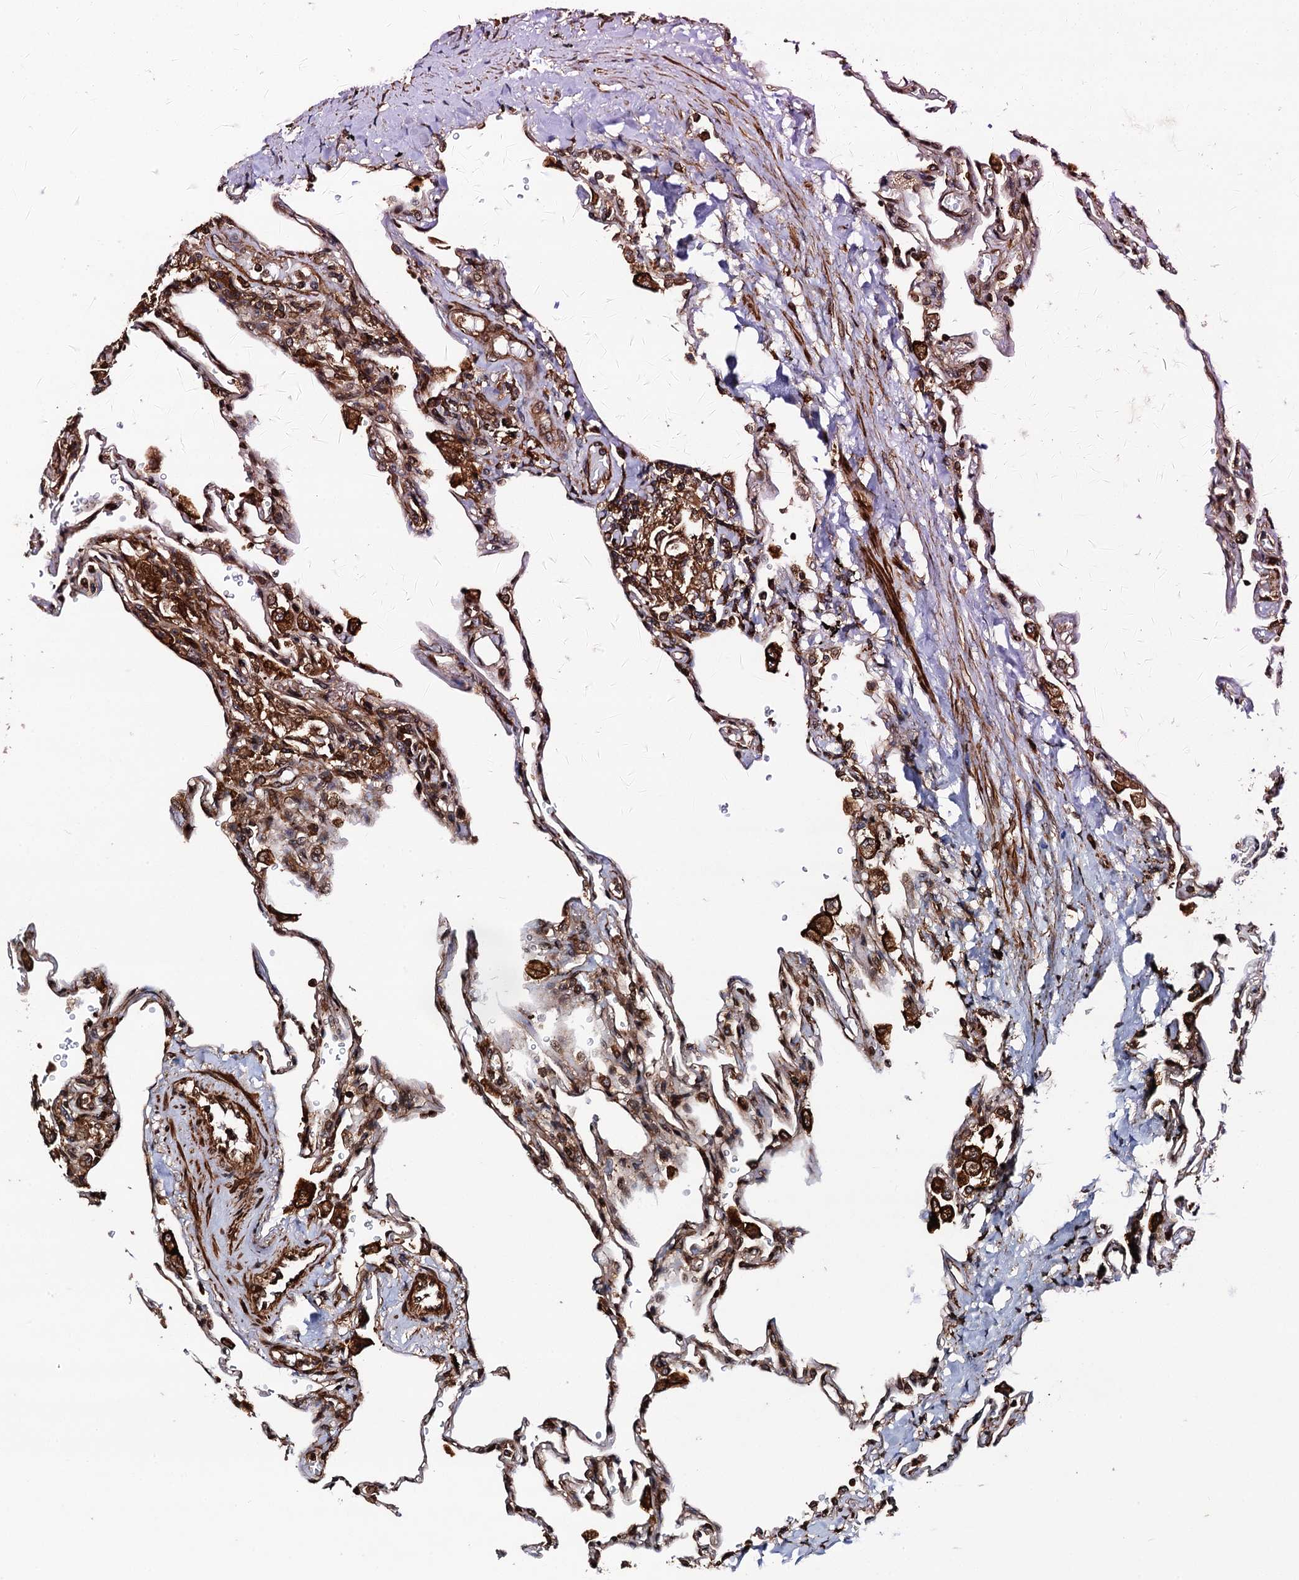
{"staining": {"intensity": "strong", "quantity": "25%-75%", "location": "cytoplasmic/membranous"}, "tissue": "lung", "cell_type": "Alveolar cells", "image_type": "normal", "snomed": [{"axis": "morphology", "description": "Normal tissue, NOS"}, {"axis": "topography", "description": "Lung"}], "caption": "Strong cytoplasmic/membranous protein positivity is seen in about 25%-75% of alveolar cells in lung. Using DAB (3,3'-diaminobenzidine) (brown) and hematoxylin (blue) stains, captured at high magnification using brightfield microscopy.", "gene": "BORA", "patient": {"sex": "male", "age": 59}}